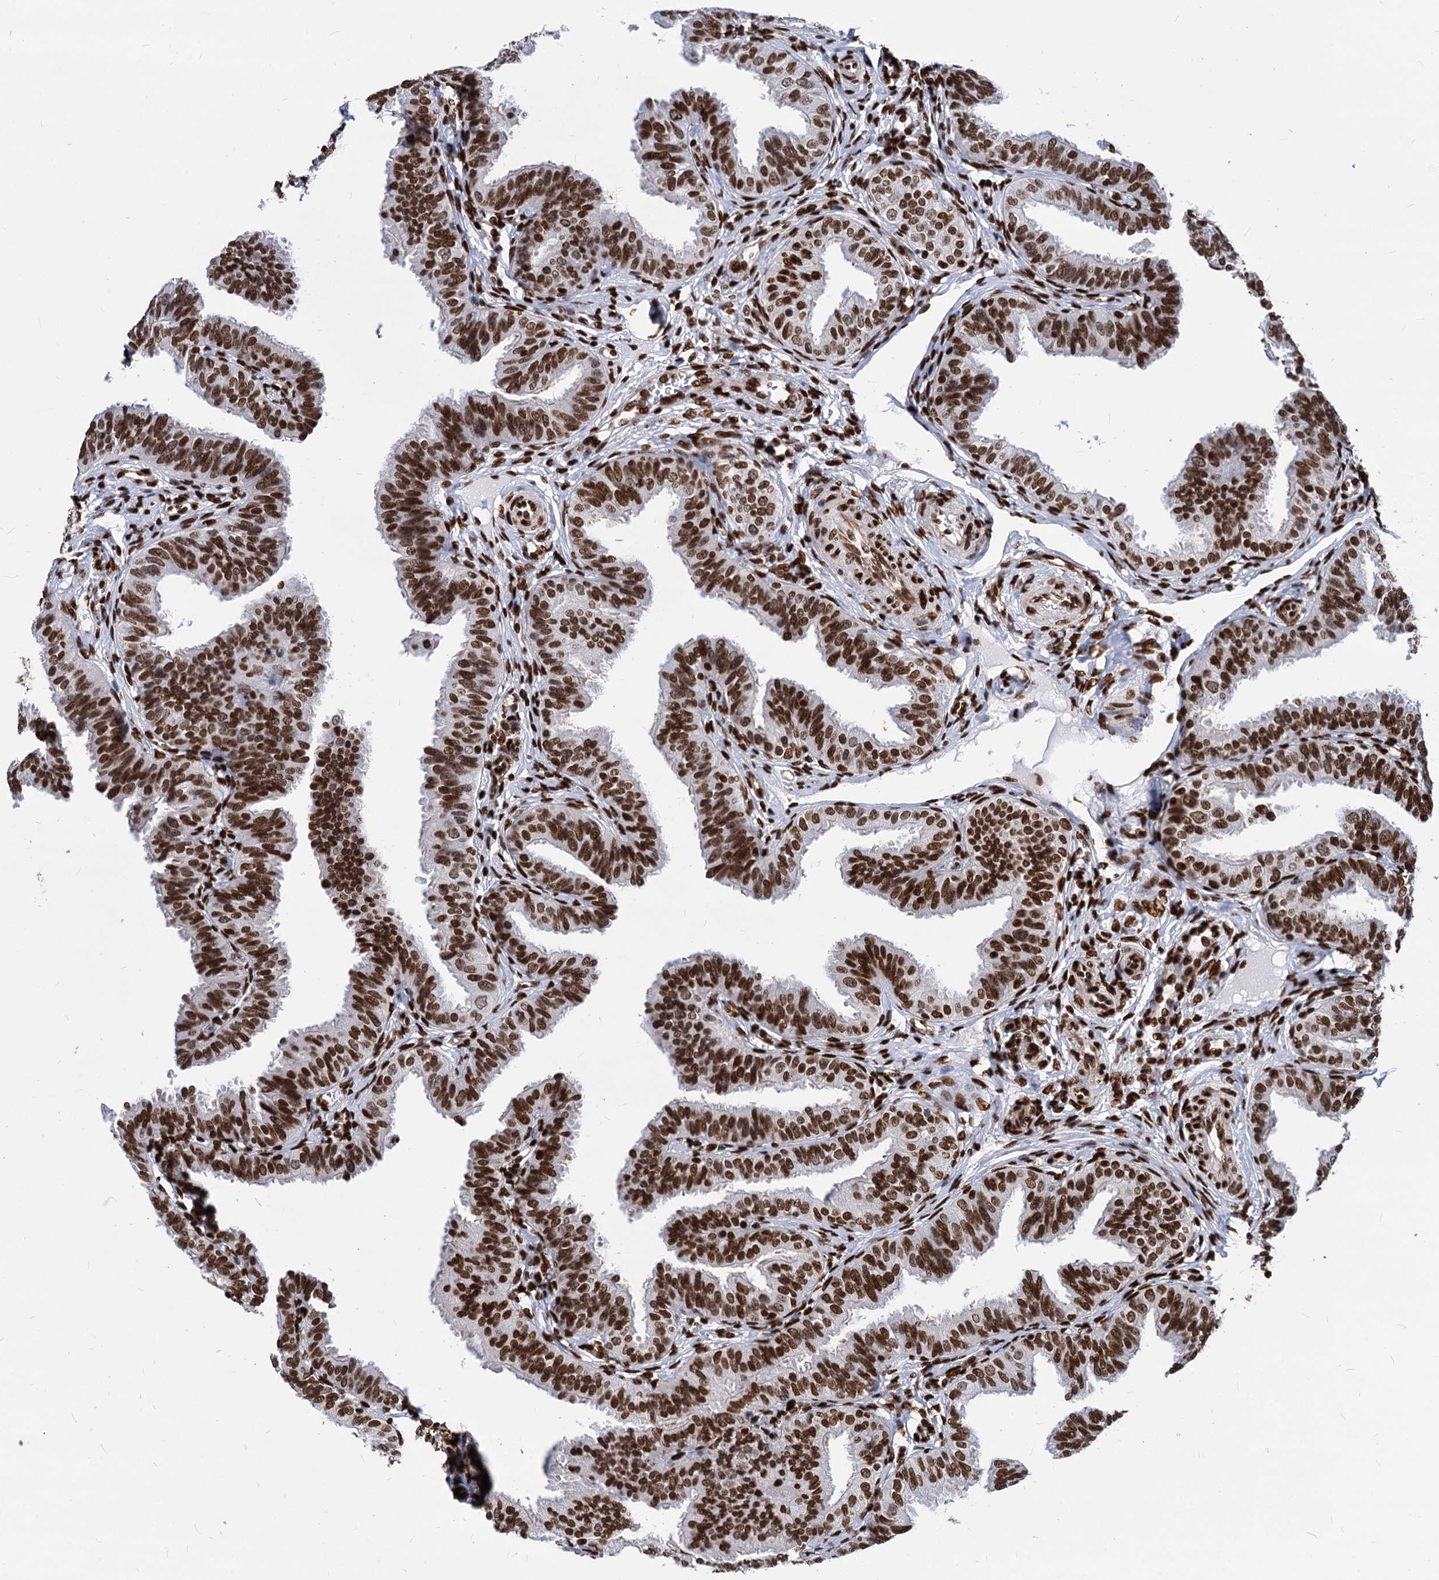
{"staining": {"intensity": "strong", "quantity": ">75%", "location": "nuclear"}, "tissue": "fallopian tube", "cell_type": "Glandular cells", "image_type": "normal", "snomed": [{"axis": "morphology", "description": "Normal tissue, NOS"}, {"axis": "topography", "description": "Fallopian tube"}], "caption": "Immunohistochemistry of normal human fallopian tube reveals high levels of strong nuclear positivity in approximately >75% of glandular cells.", "gene": "MECP2", "patient": {"sex": "female", "age": 35}}